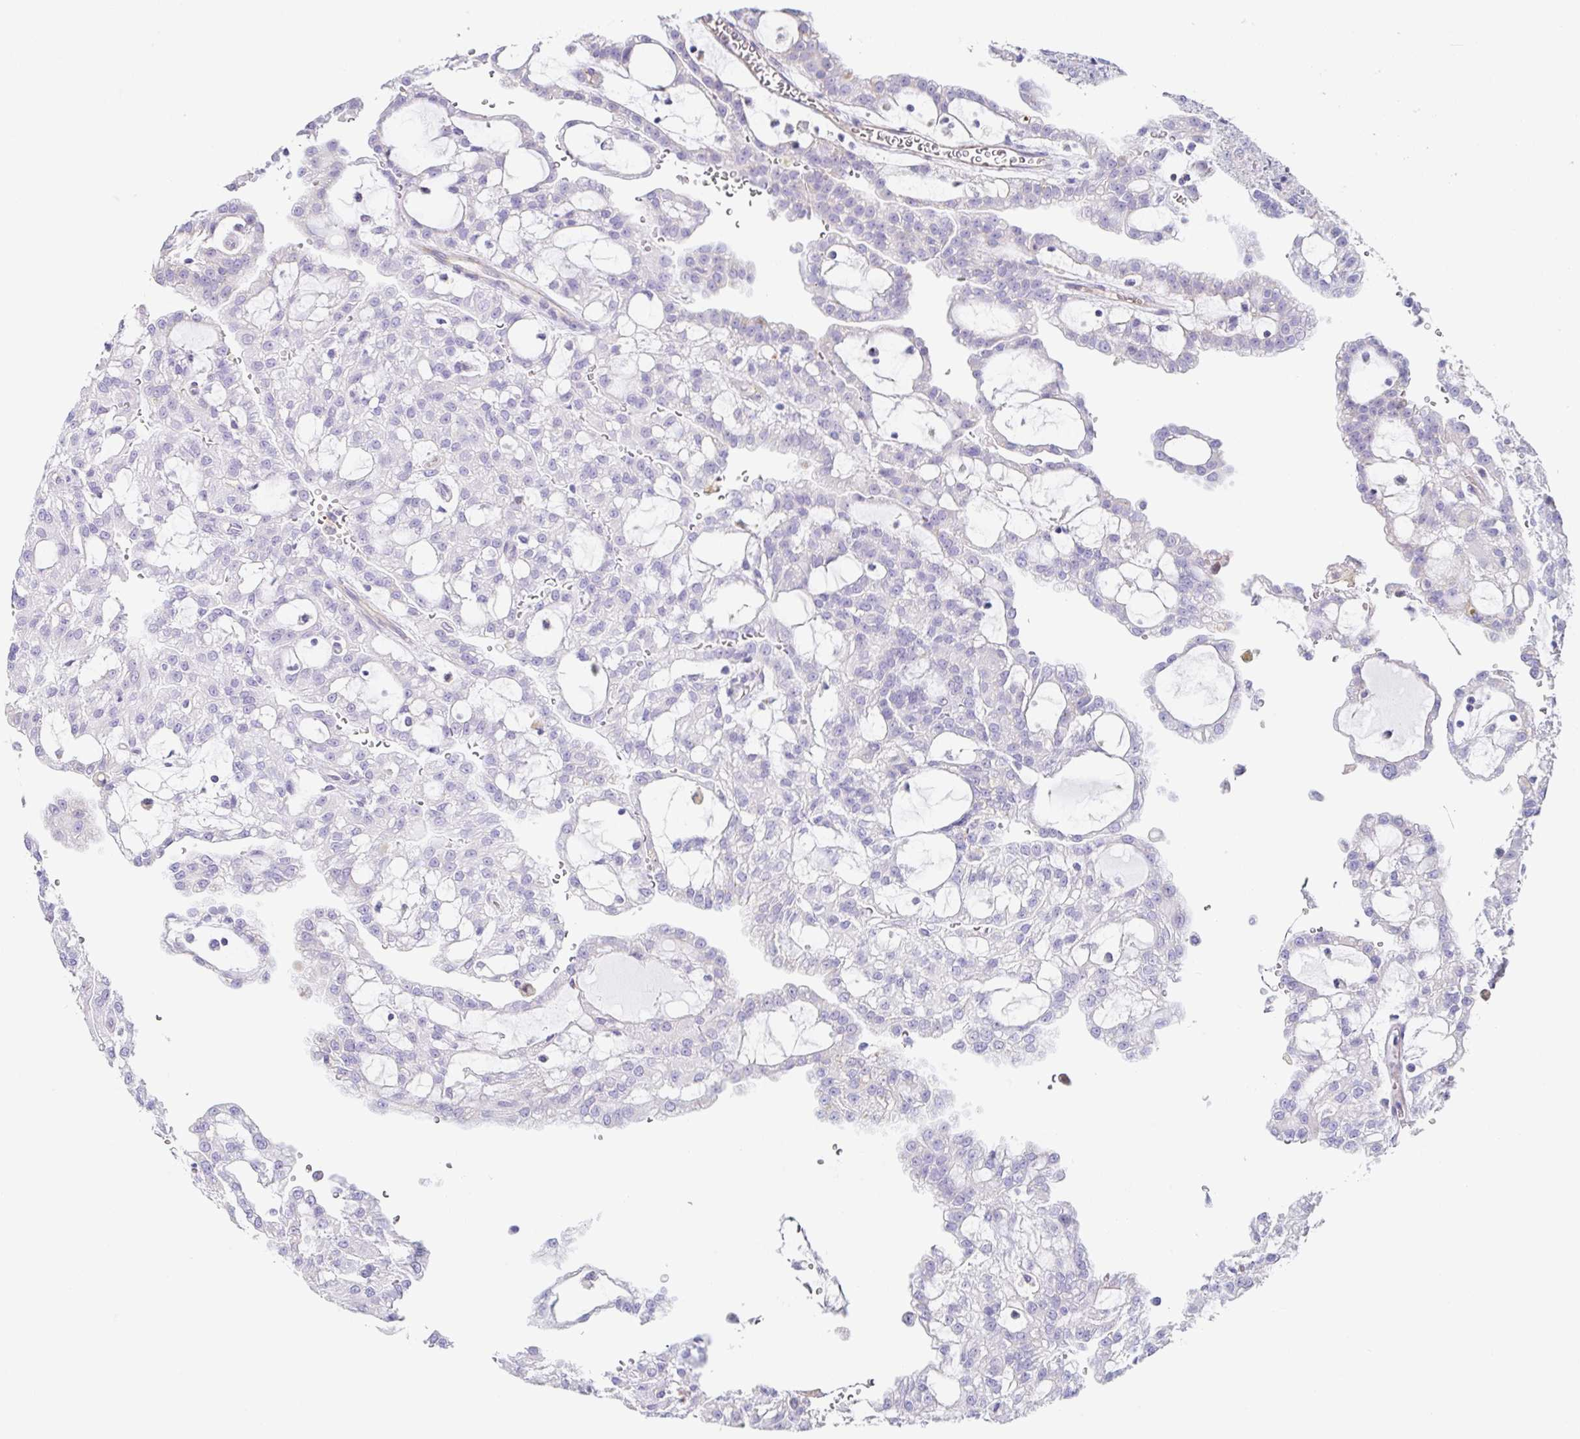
{"staining": {"intensity": "negative", "quantity": "none", "location": "none"}, "tissue": "renal cancer", "cell_type": "Tumor cells", "image_type": "cancer", "snomed": [{"axis": "morphology", "description": "Adenocarcinoma, NOS"}, {"axis": "topography", "description": "Kidney"}], "caption": "High magnification brightfield microscopy of renal adenocarcinoma stained with DAB (brown) and counterstained with hematoxylin (blue): tumor cells show no significant expression.", "gene": "DKK4", "patient": {"sex": "male", "age": 63}}